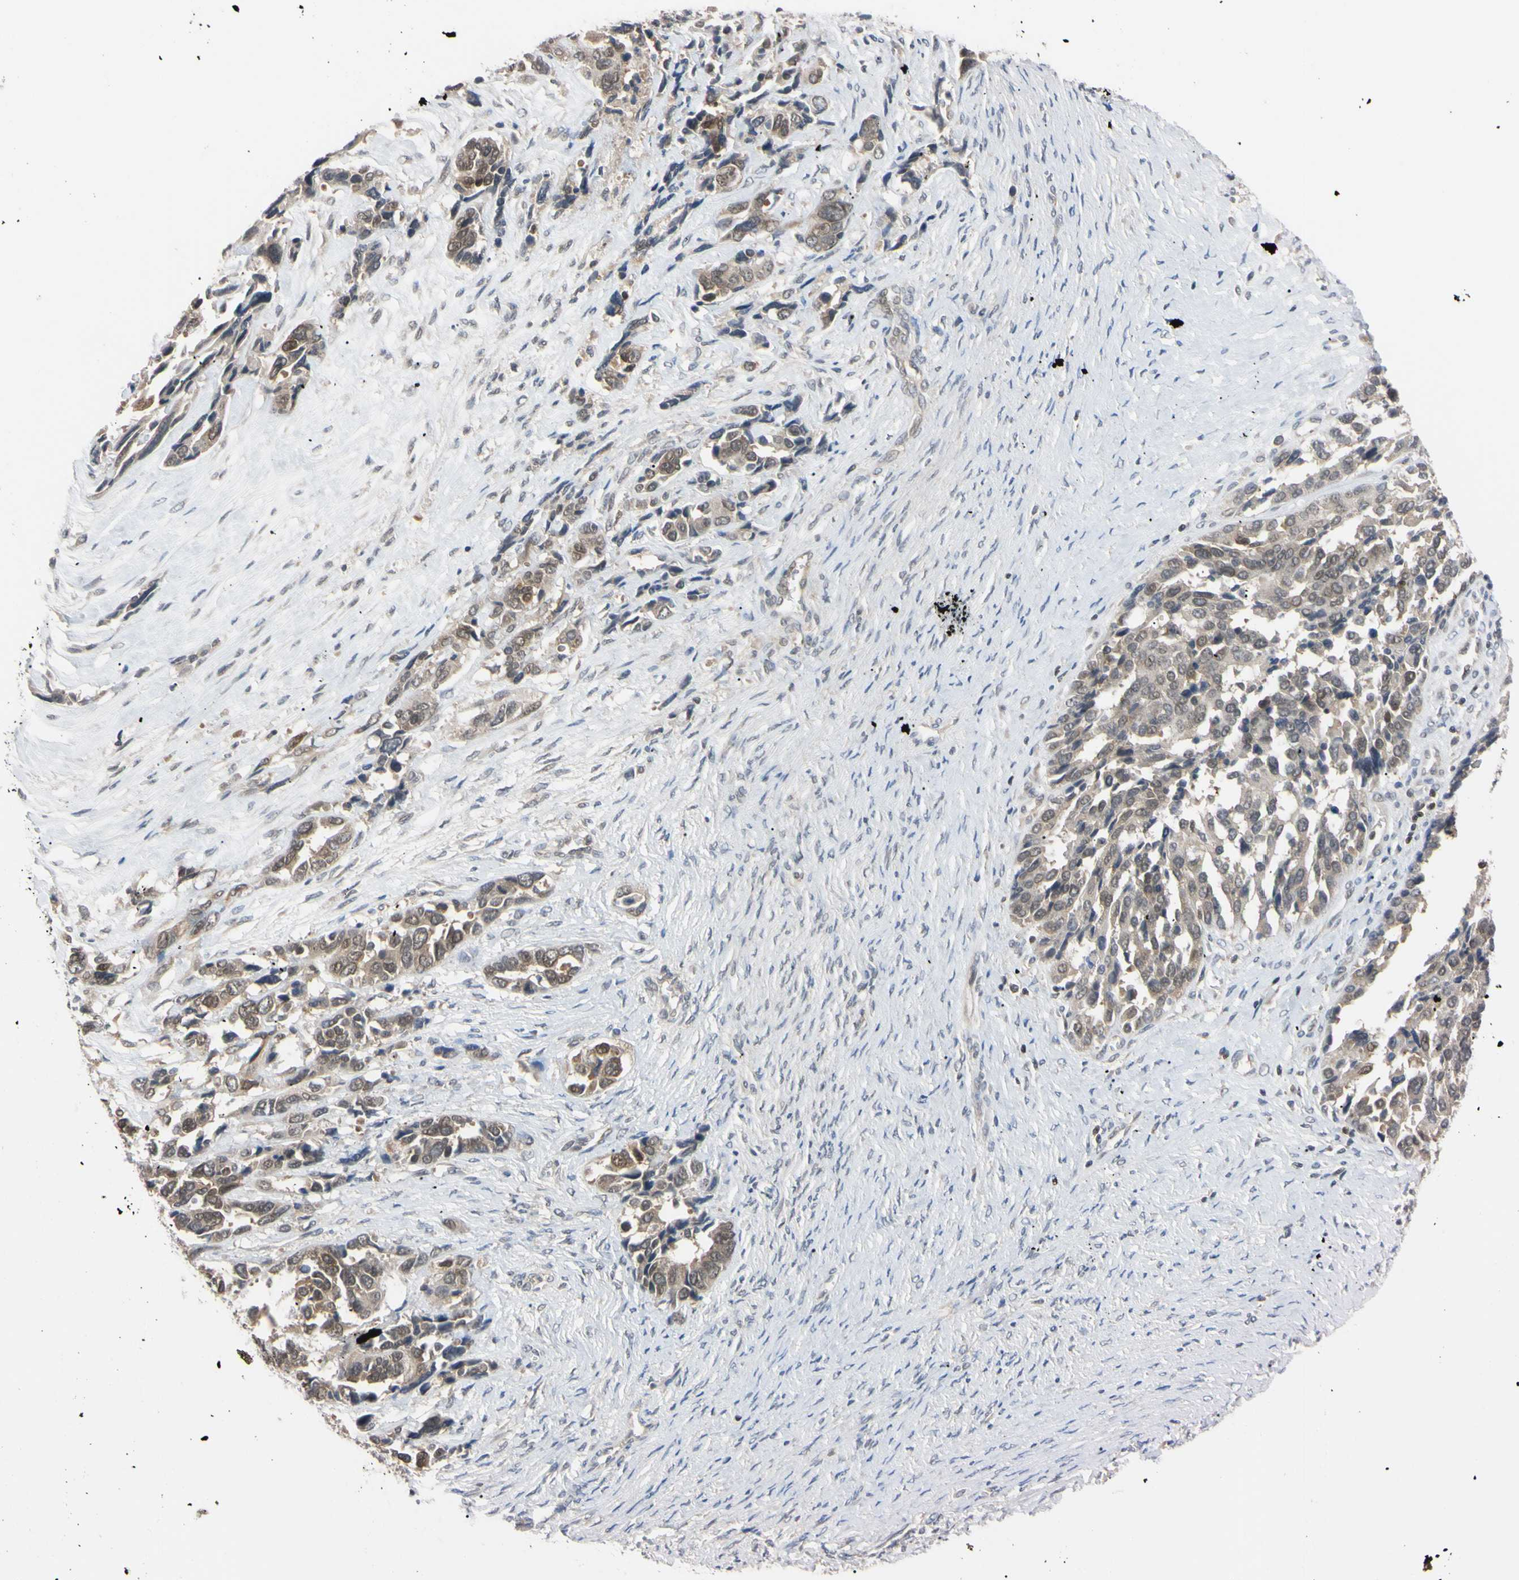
{"staining": {"intensity": "weak", "quantity": ">75%", "location": "cytoplasmic/membranous,nuclear"}, "tissue": "ovarian cancer", "cell_type": "Tumor cells", "image_type": "cancer", "snomed": [{"axis": "morphology", "description": "Cystadenocarcinoma, serous, NOS"}, {"axis": "topography", "description": "Ovary"}], "caption": "Immunohistochemistry (IHC) of human serous cystadenocarcinoma (ovarian) demonstrates low levels of weak cytoplasmic/membranous and nuclear positivity in about >75% of tumor cells.", "gene": "UBE2I", "patient": {"sex": "female", "age": 44}}